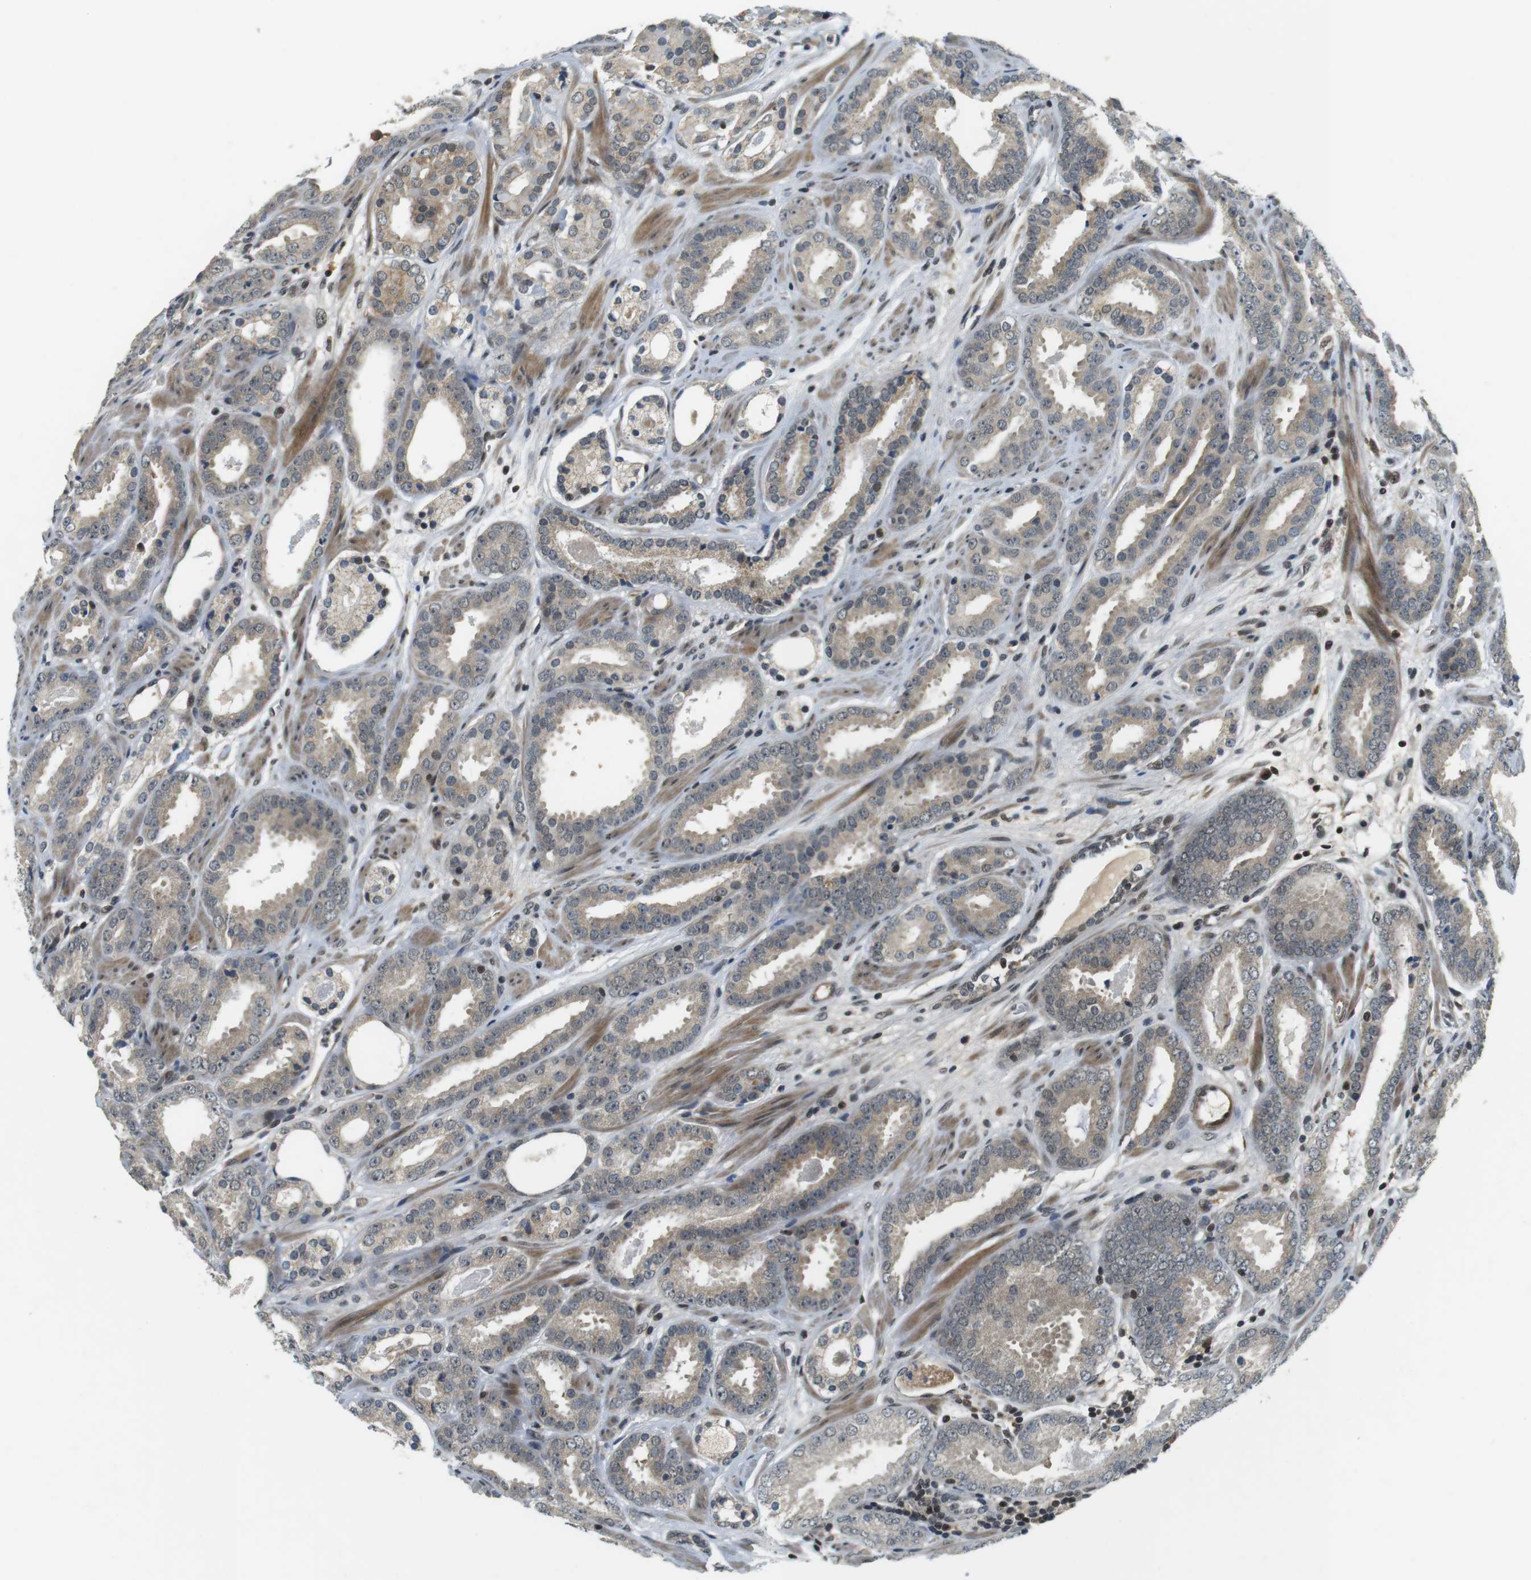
{"staining": {"intensity": "weak", "quantity": ">75%", "location": "cytoplasmic/membranous"}, "tissue": "prostate cancer", "cell_type": "Tumor cells", "image_type": "cancer", "snomed": [{"axis": "morphology", "description": "Adenocarcinoma, Low grade"}, {"axis": "topography", "description": "Prostate"}], "caption": "A low amount of weak cytoplasmic/membranous expression is seen in approximately >75% of tumor cells in adenocarcinoma (low-grade) (prostate) tissue.", "gene": "BRD4", "patient": {"sex": "male", "age": 69}}